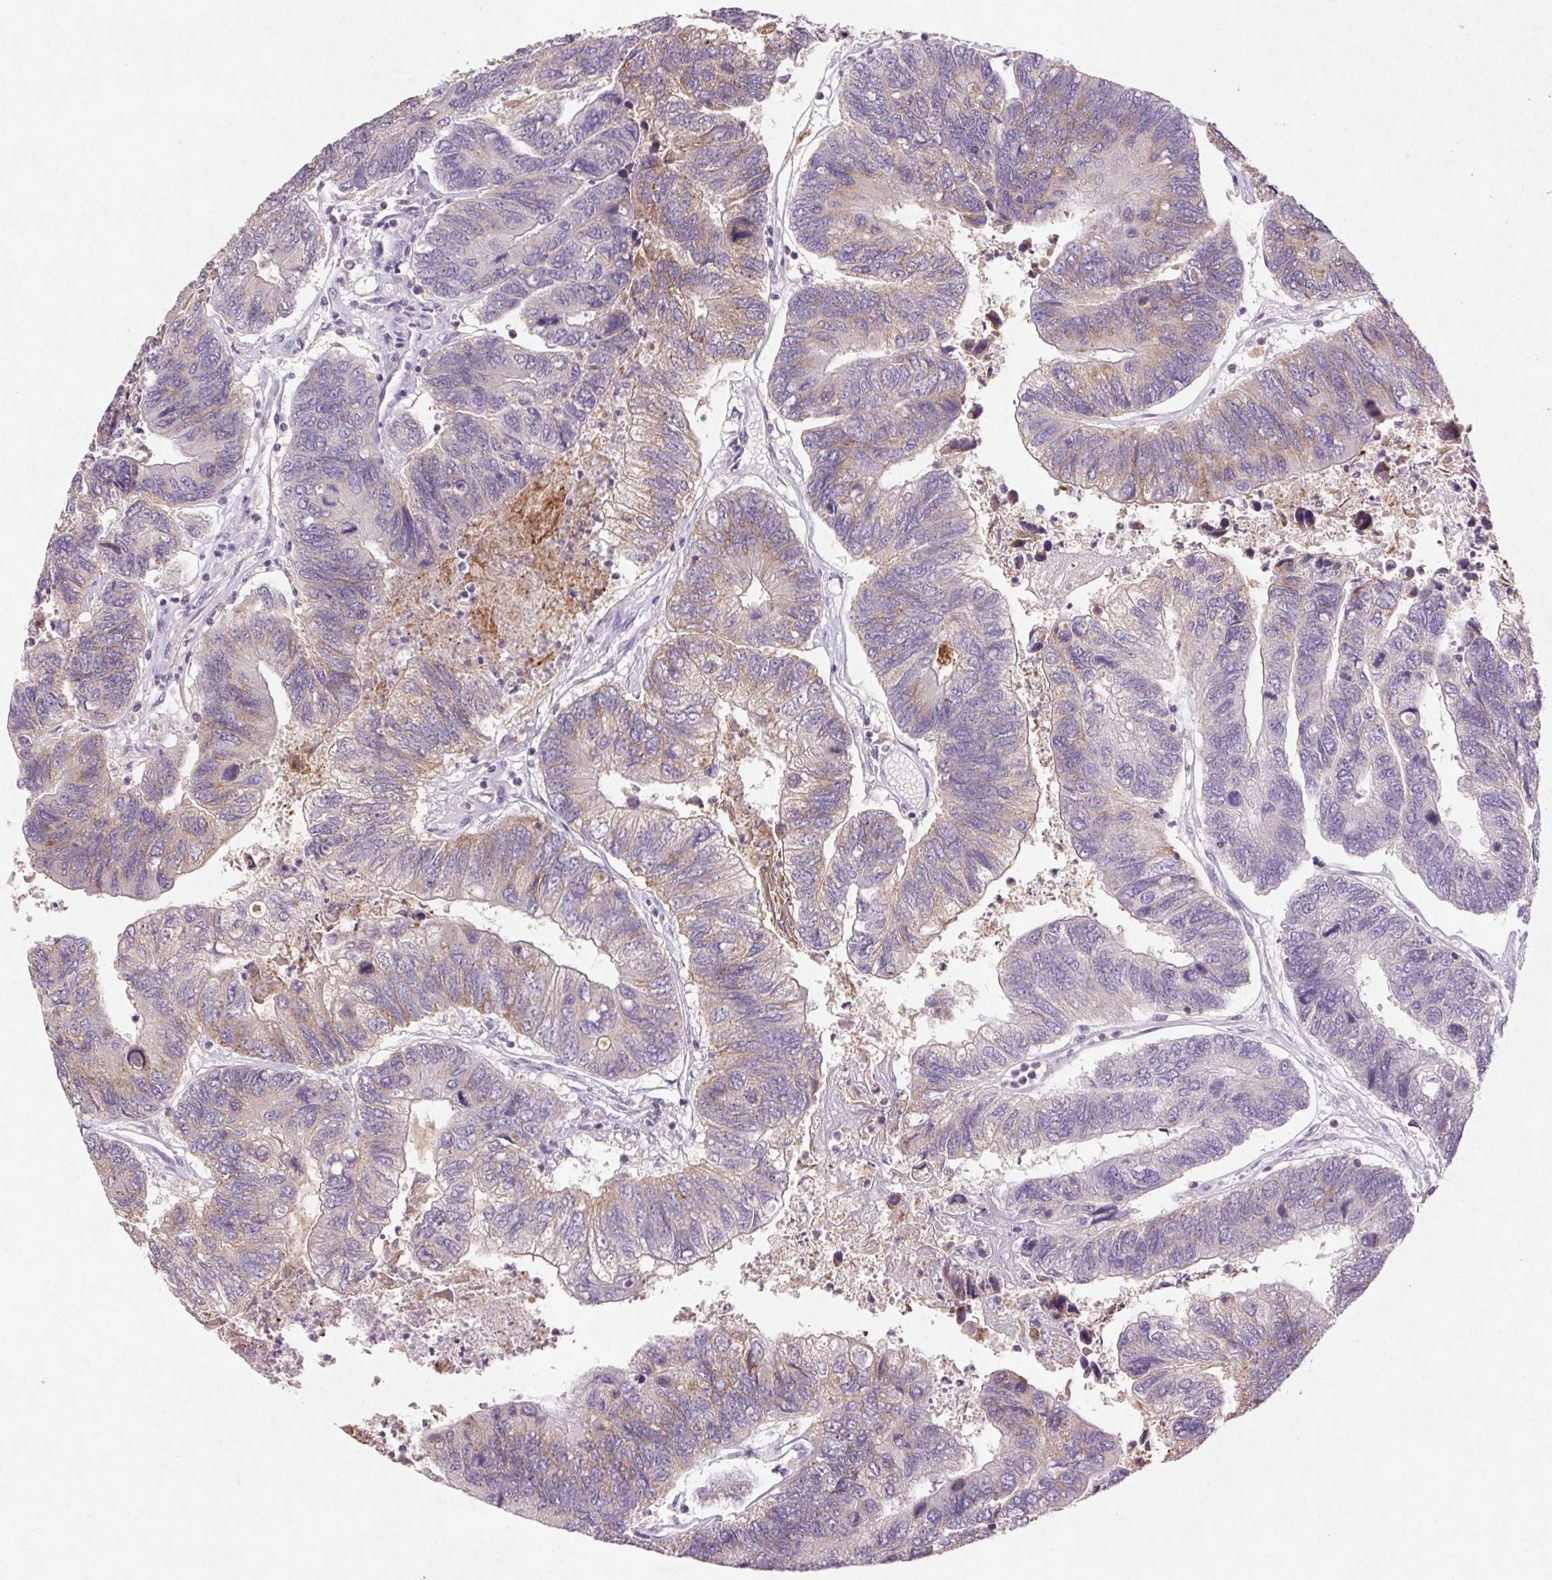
{"staining": {"intensity": "weak", "quantity": "<25%", "location": "cytoplasmic/membranous"}, "tissue": "colorectal cancer", "cell_type": "Tumor cells", "image_type": "cancer", "snomed": [{"axis": "morphology", "description": "Adenocarcinoma, NOS"}, {"axis": "topography", "description": "Colon"}], "caption": "High power microscopy micrograph of an immunohistochemistry histopathology image of colorectal adenocarcinoma, revealing no significant positivity in tumor cells. The staining was performed using DAB (3,3'-diaminobenzidine) to visualize the protein expression in brown, while the nuclei were stained in blue with hematoxylin (Magnification: 20x).", "gene": "FNDC7", "patient": {"sex": "female", "age": 67}}